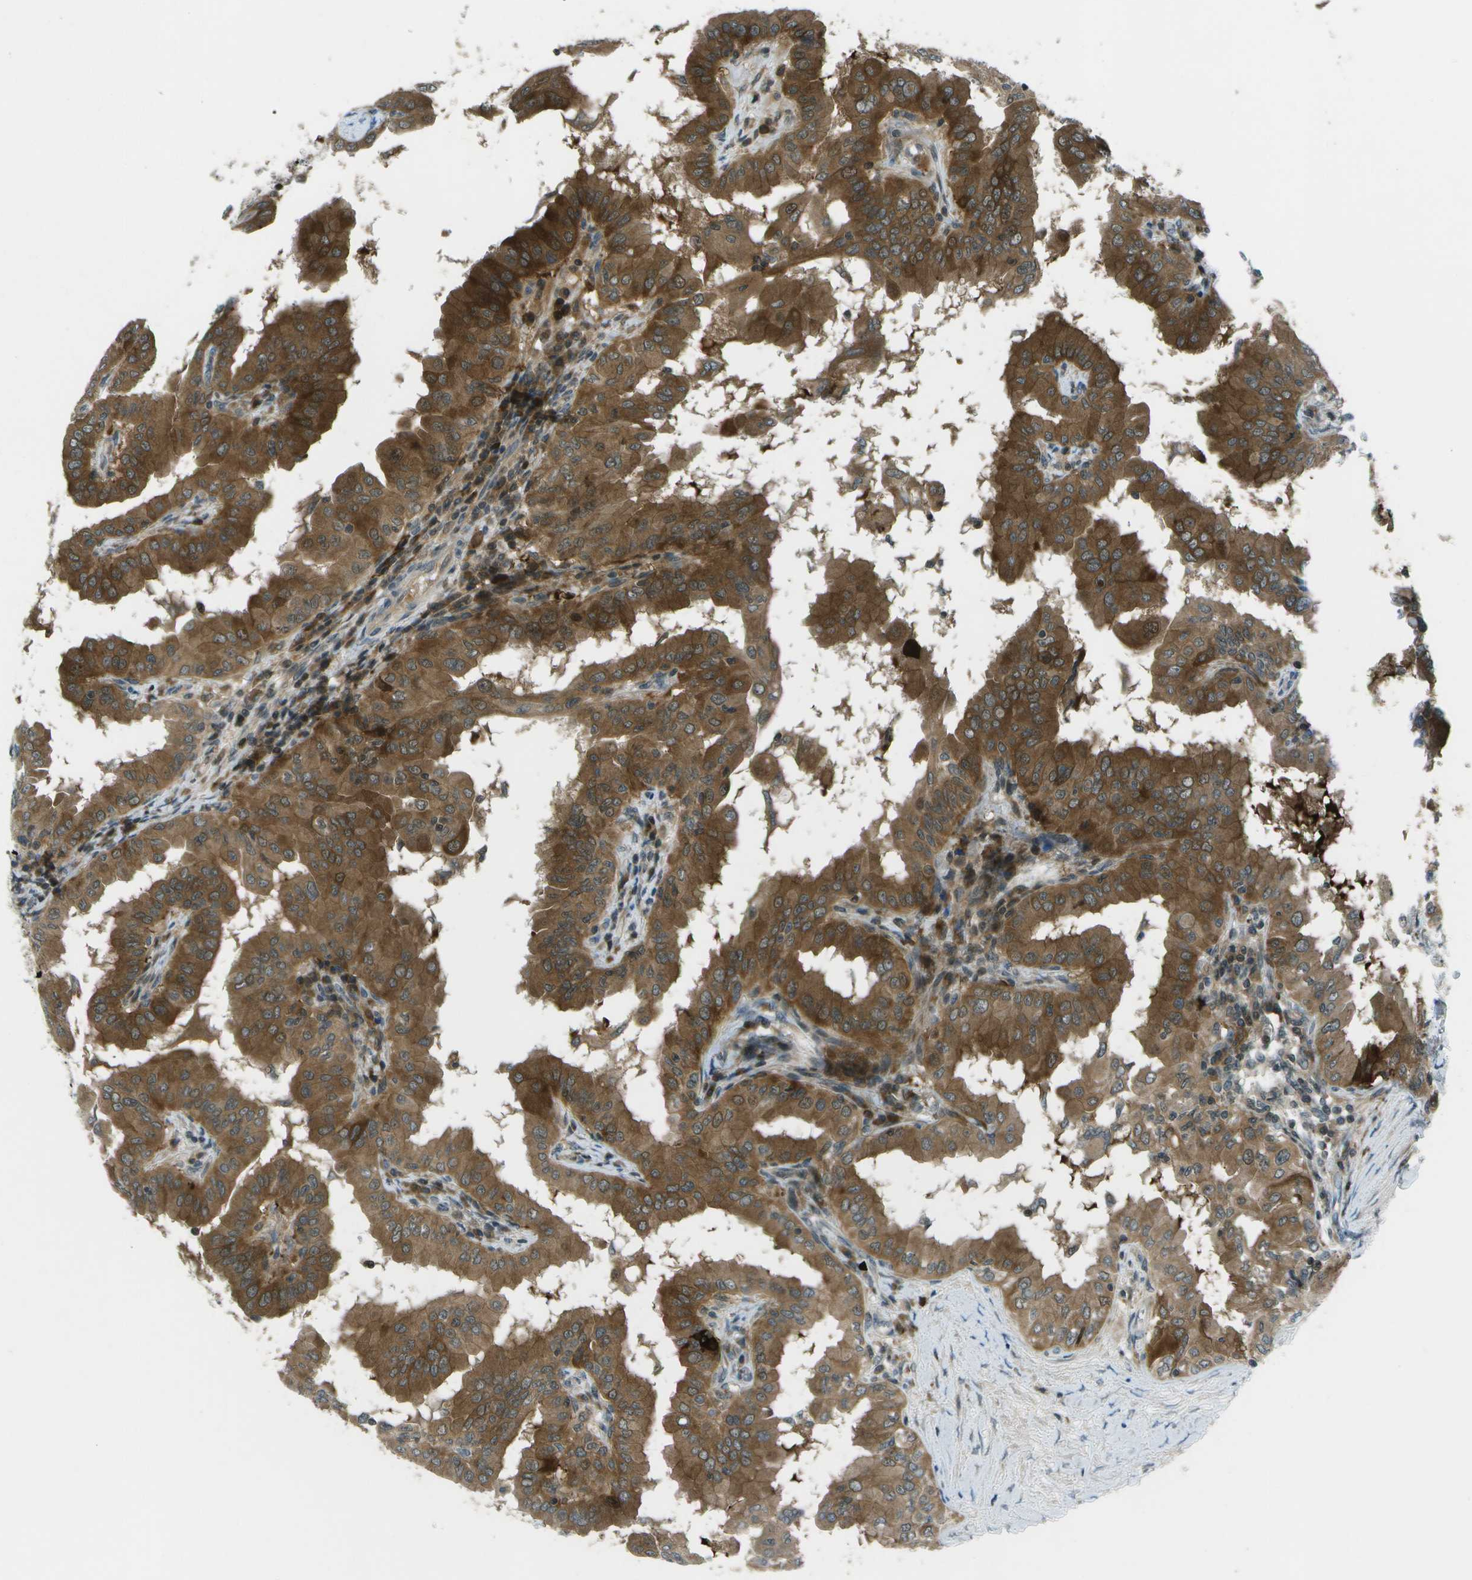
{"staining": {"intensity": "moderate", "quantity": ">75%", "location": "cytoplasmic/membranous"}, "tissue": "thyroid cancer", "cell_type": "Tumor cells", "image_type": "cancer", "snomed": [{"axis": "morphology", "description": "Papillary adenocarcinoma, NOS"}, {"axis": "topography", "description": "Thyroid gland"}], "caption": "This is a photomicrograph of immunohistochemistry staining of papillary adenocarcinoma (thyroid), which shows moderate expression in the cytoplasmic/membranous of tumor cells.", "gene": "TMEM19", "patient": {"sex": "male", "age": 33}}